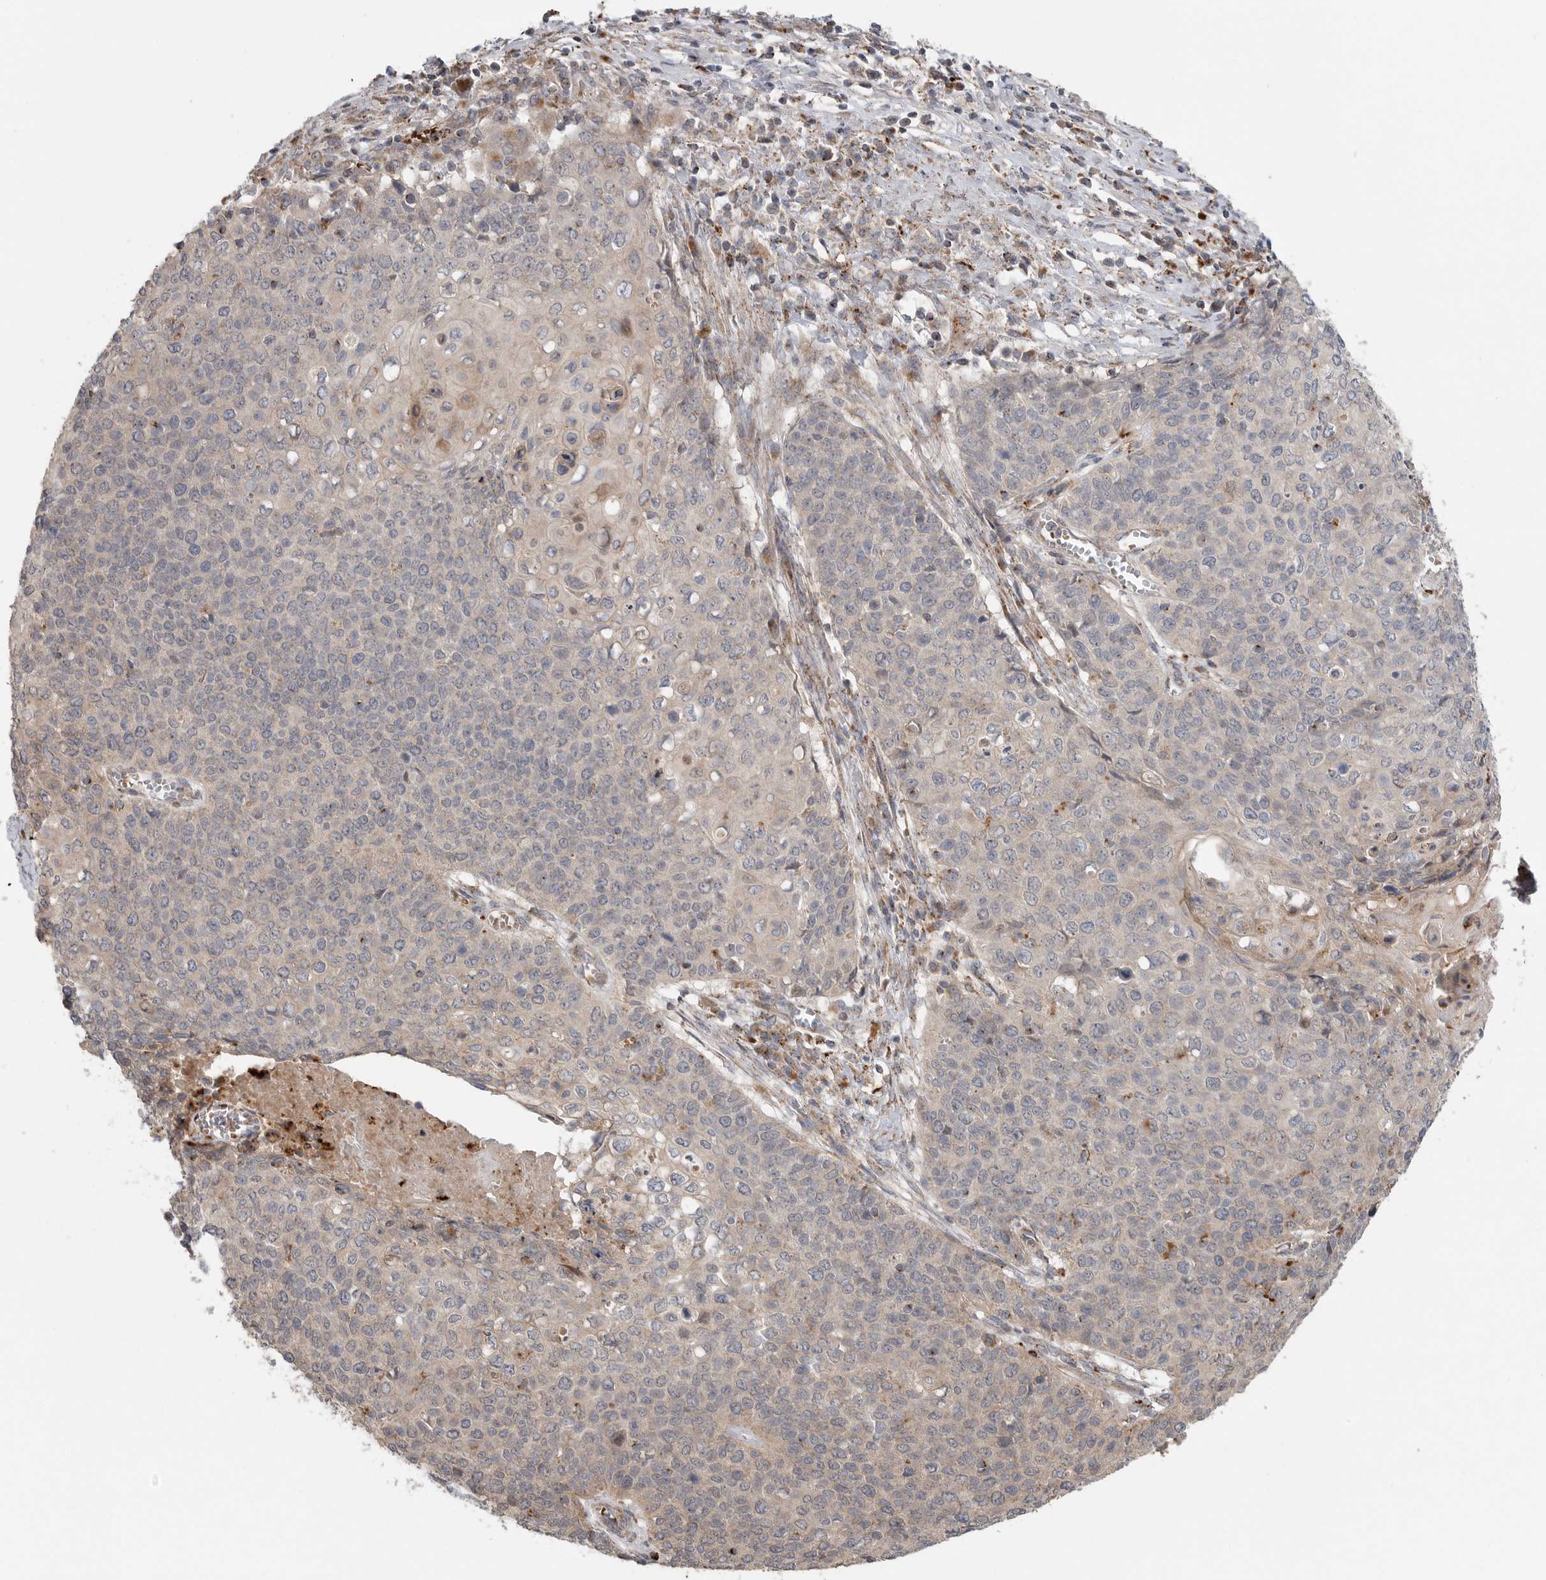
{"staining": {"intensity": "weak", "quantity": "<25%", "location": "cytoplasmic/membranous"}, "tissue": "cervical cancer", "cell_type": "Tumor cells", "image_type": "cancer", "snomed": [{"axis": "morphology", "description": "Squamous cell carcinoma, NOS"}, {"axis": "topography", "description": "Cervix"}], "caption": "DAB immunohistochemical staining of cervical squamous cell carcinoma reveals no significant staining in tumor cells.", "gene": "GALNS", "patient": {"sex": "female", "age": 39}}